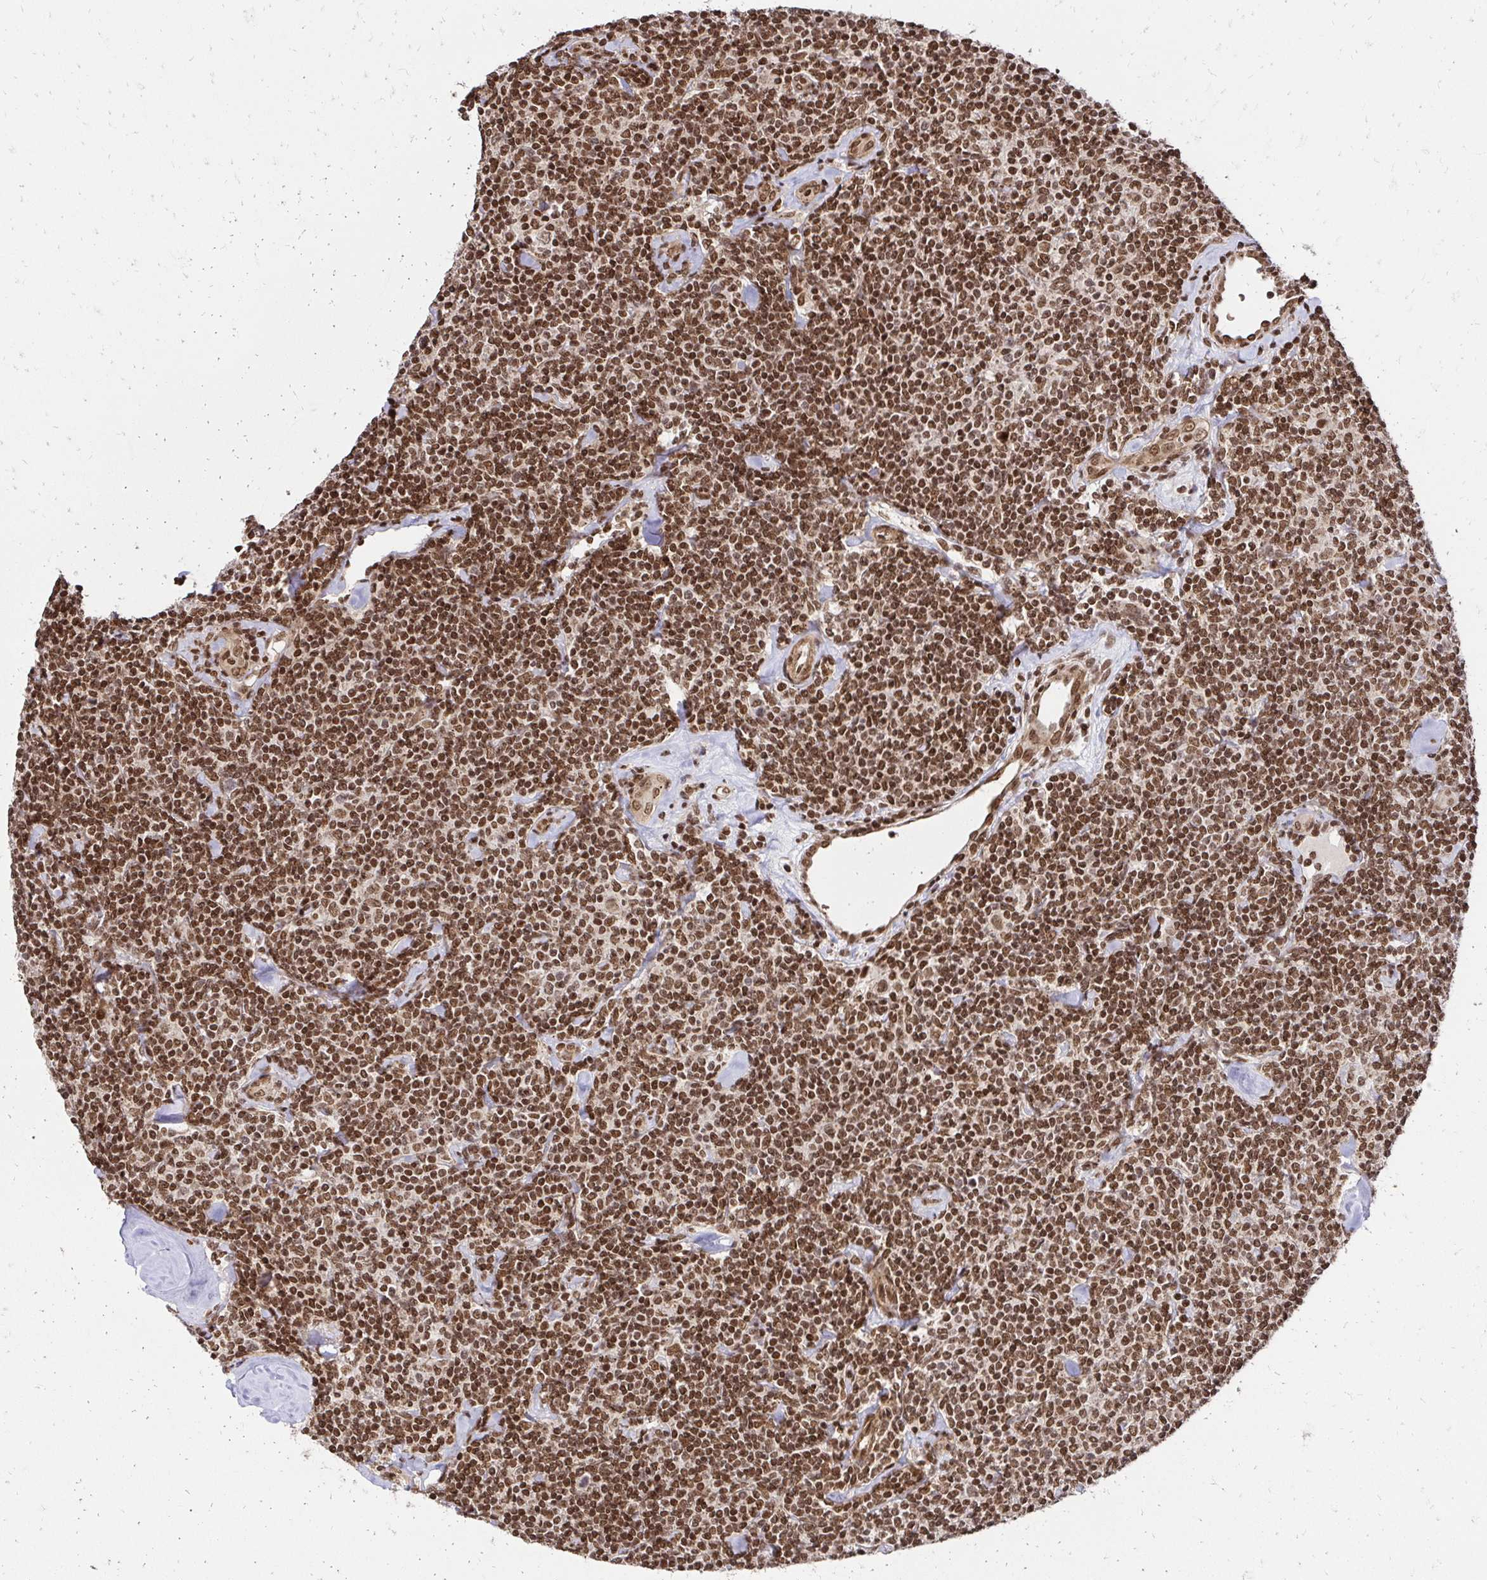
{"staining": {"intensity": "strong", "quantity": ">75%", "location": "nuclear"}, "tissue": "lymphoma", "cell_type": "Tumor cells", "image_type": "cancer", "snomed": [{"axis": "morphology", "description": "Malignant lymphoma, non-Hodgkin's type, Low grade"}, {"axis": "topography", "description": "Lymph node"}], "caption": "A high amount of strong nuclear staining is appreciated in about >75% of tumor cells in lymphoma tissue.", "gene": "GLYR1", "patient": {"sex": "female", "age": 56}}